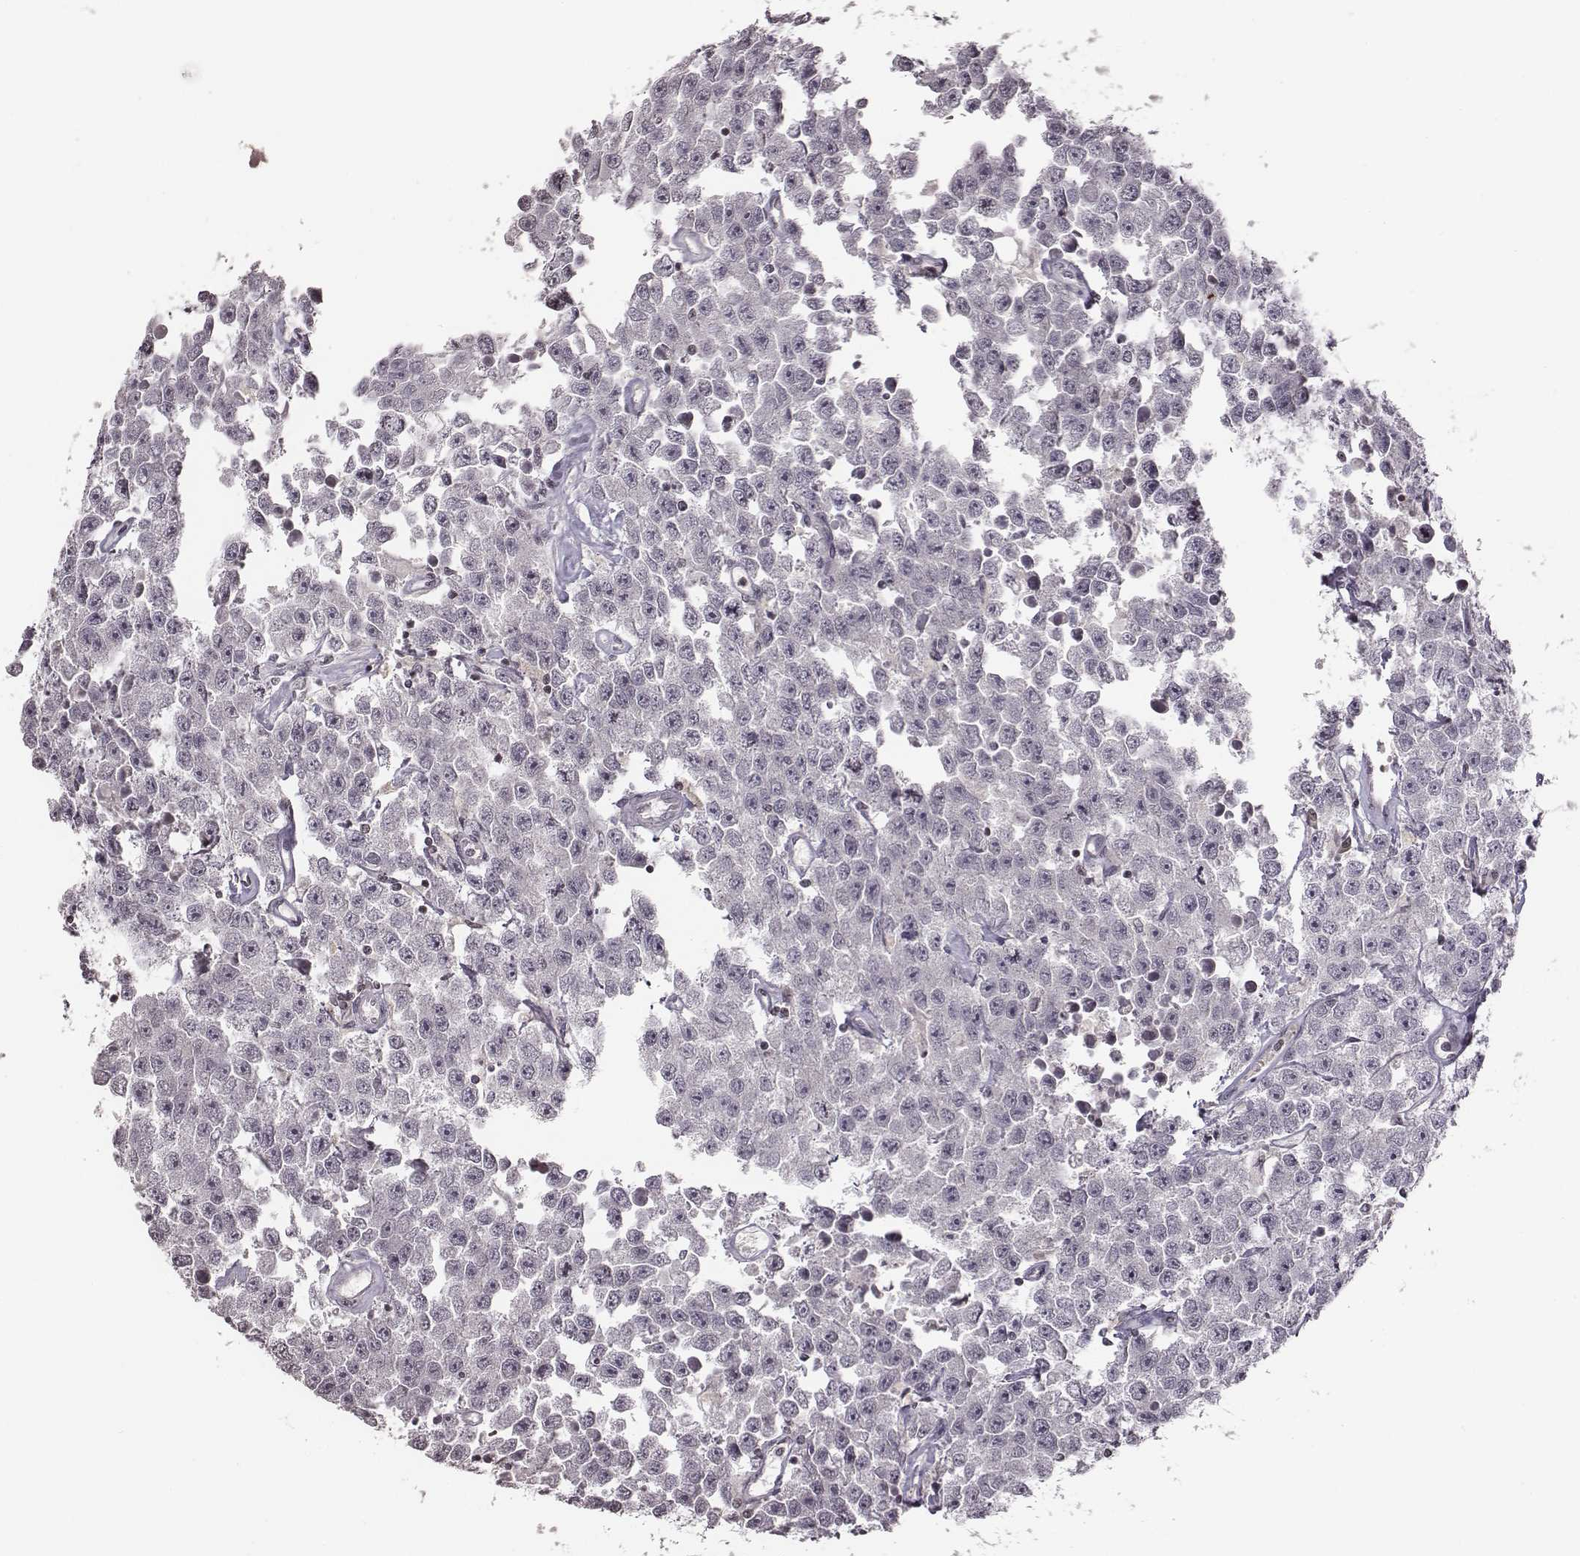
{"staining": {"intensity": "negative", "quantity": "none", "location": "none"}, "tissue": "testis cancer", "cell_type": "Tumor cells", "image_type": "cancer", "snomed": [{"axis": "morphology", "description": "Seminoma, NOS"}, {"axis": "topography", "description": "Testis"}], "caption": "Testis cancer was stained to show a protein in brown. There is no significant staining in tumor cells. (Stains: DAB (3,3'-diaminobenzidine) immunohistochemistry with hematoxylin counter stain, Microscopy: brightfield microscopy at high magnification).", "gene": "GRM4", "patient": {"sex": "male", "age": 52}}